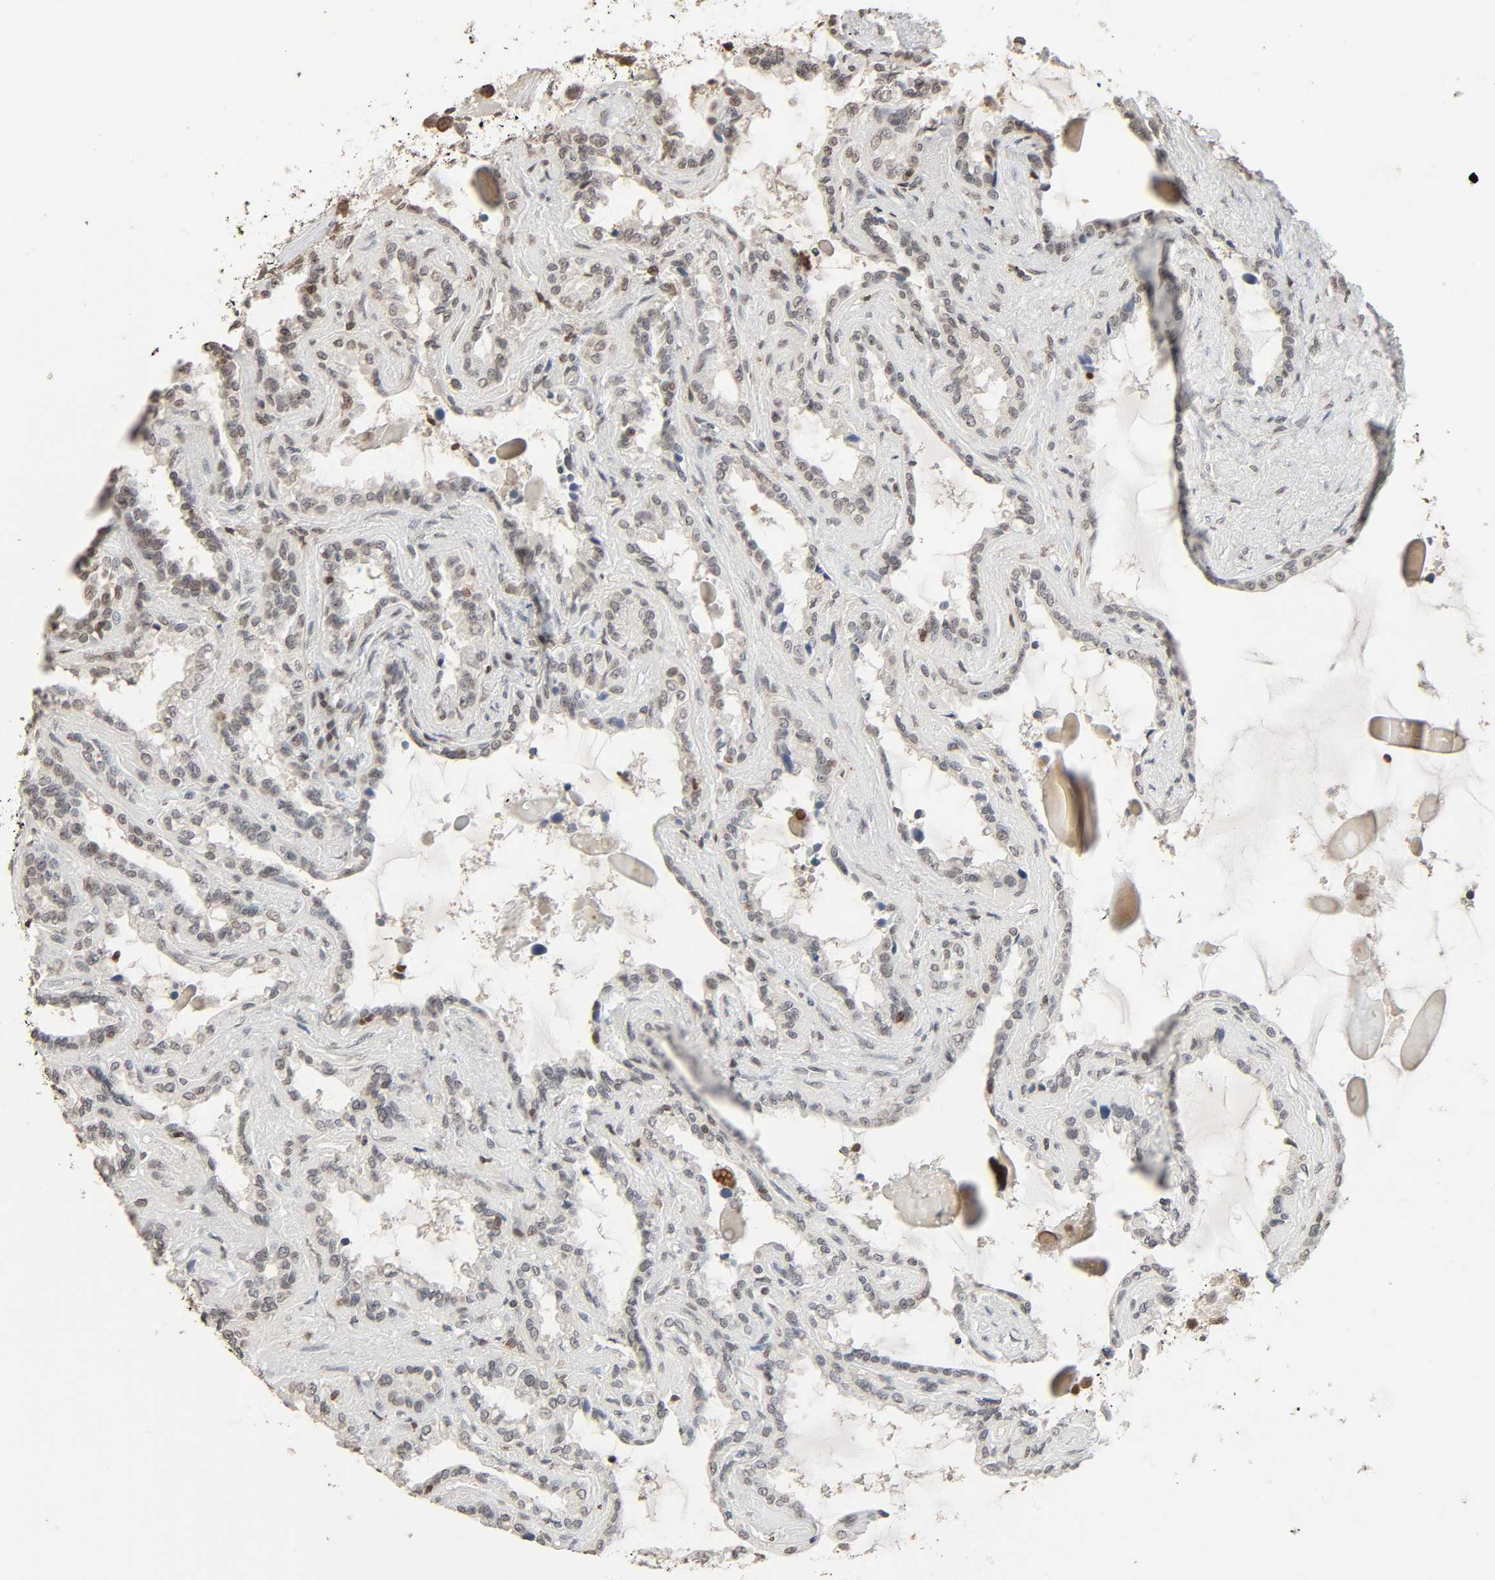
{"staining": {"intensity": "negative", "quantity": "none", "location": "none"}, "tissue": "seminal vesicle", "cell_type": "Glandular cells", "image_type": "normal", "snomed": [{"axis": "morphology", "description": "Normal tissue, NOS"}, {"axis": "morphology", "description": "Inflammation, NOS"}, {"axis": "topography", "description": "Urinary bladder"}, {"axis": "topography", "description": "Prostate"}, {"axis": "topography", "description": "Seminal veicle"}], "caption": "The immunohistochemistry histopathology image has no significant expression in glandular cells of seminal vesicle. (Stains: DAB immunohistochemistry (IHC) with hematoxylin counter stain, Microscopy: brightfield microscopy at high magnification).", "gene": "STK4", "patient": {"sex": "male", "age": 82}}